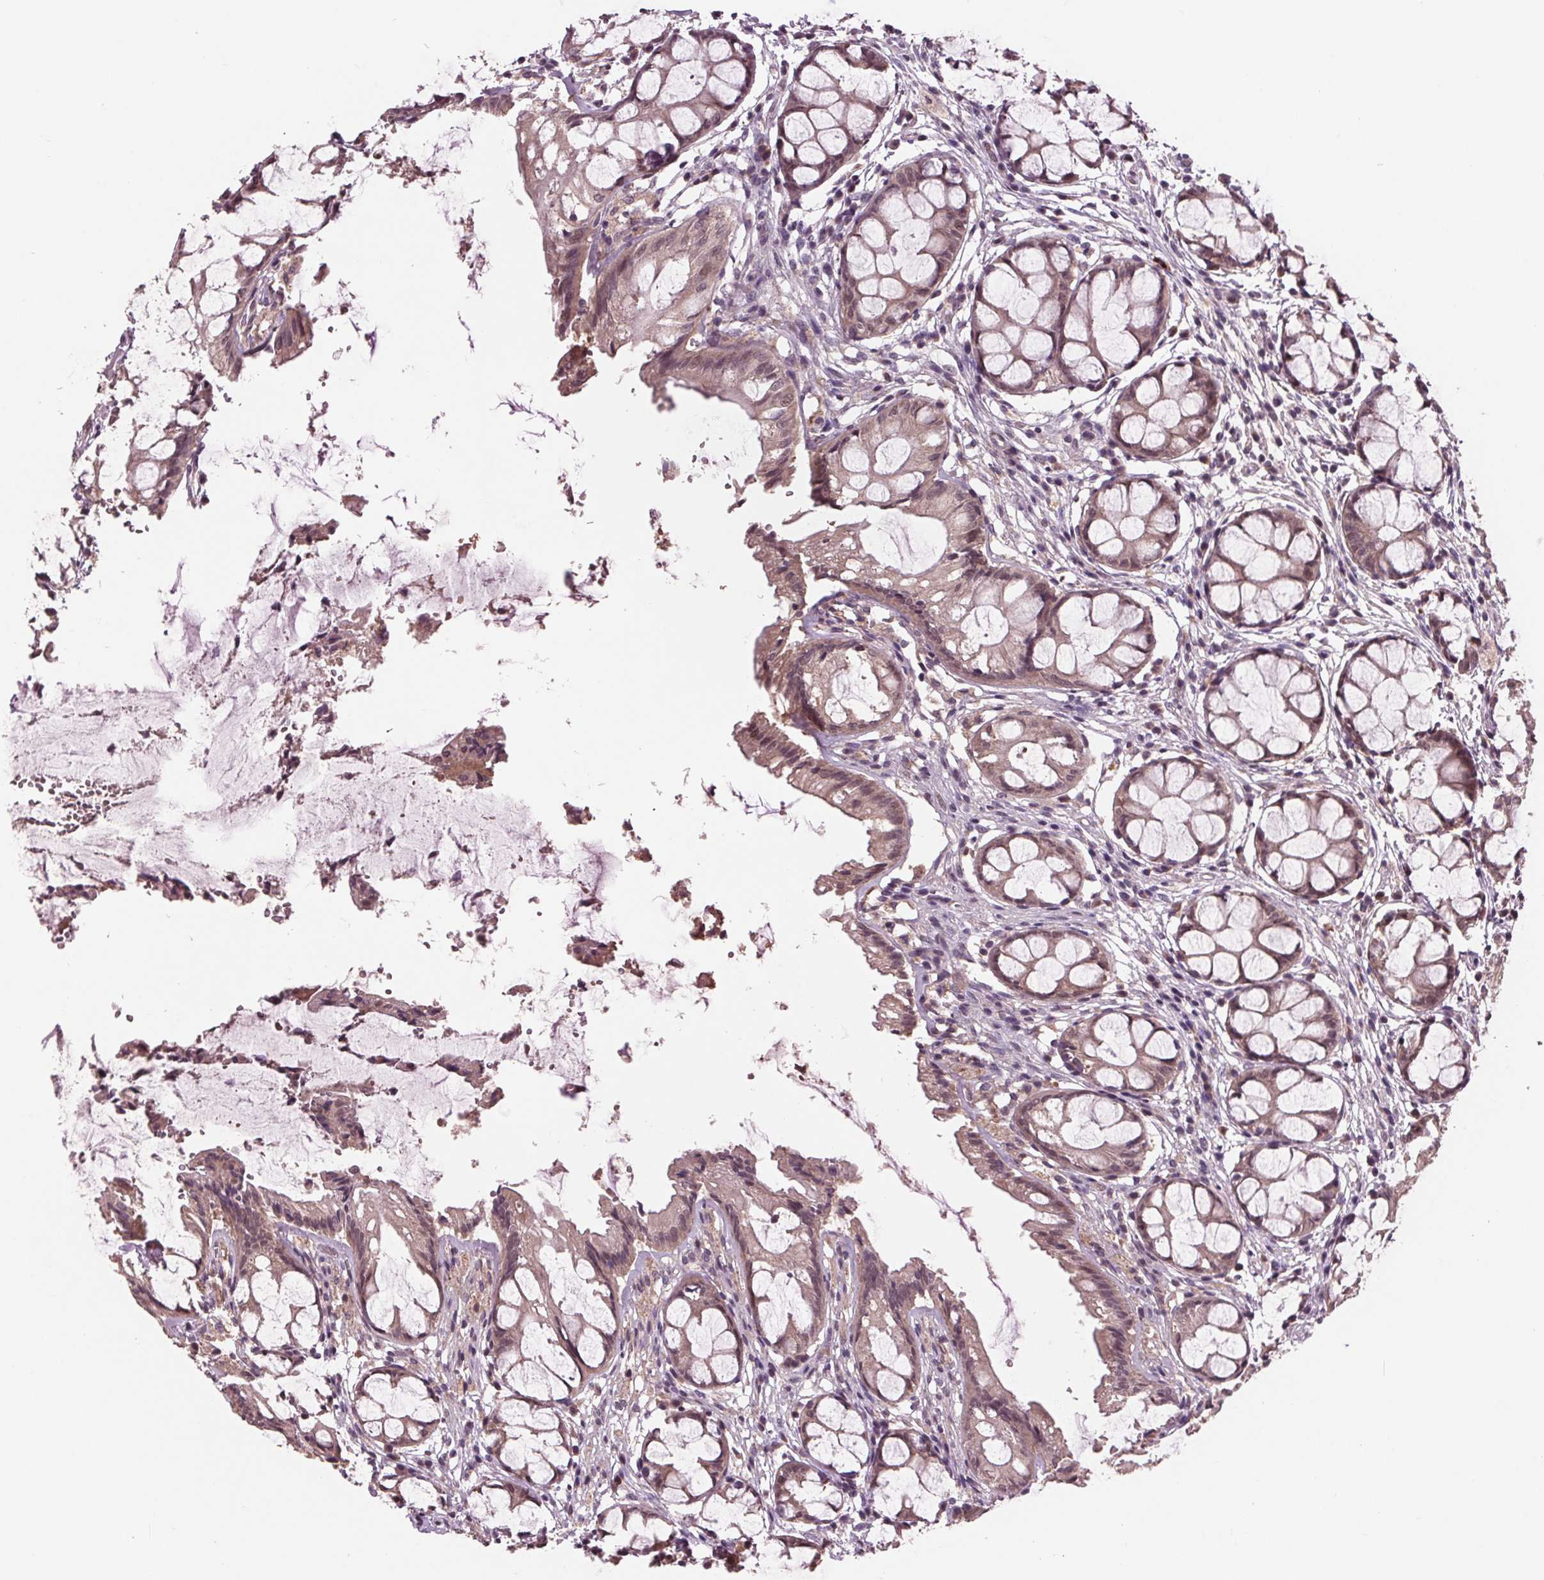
{"staining": {"intensity": "moderate", "quantity": ">75%", "location": "cytoplasmic/membranous"}, "tissue": "rectum", "cell_type": "Glandular cells", "image_type": "normal", "snomed": [{"axis": "morphology", "description": "Normal tissue, NOS"}, {"axis": "topography", "description": "Rectum"}], "caption": "Immunohistochemistry photomicrograph of normal human rectum stained for a protein (brown), which shows medium levels of moderate cytoplasmic/membranous positivity in about >75% of glandular cells.", "gene": "MAPK8", "patient": {"sex": "female", "age": 62}}